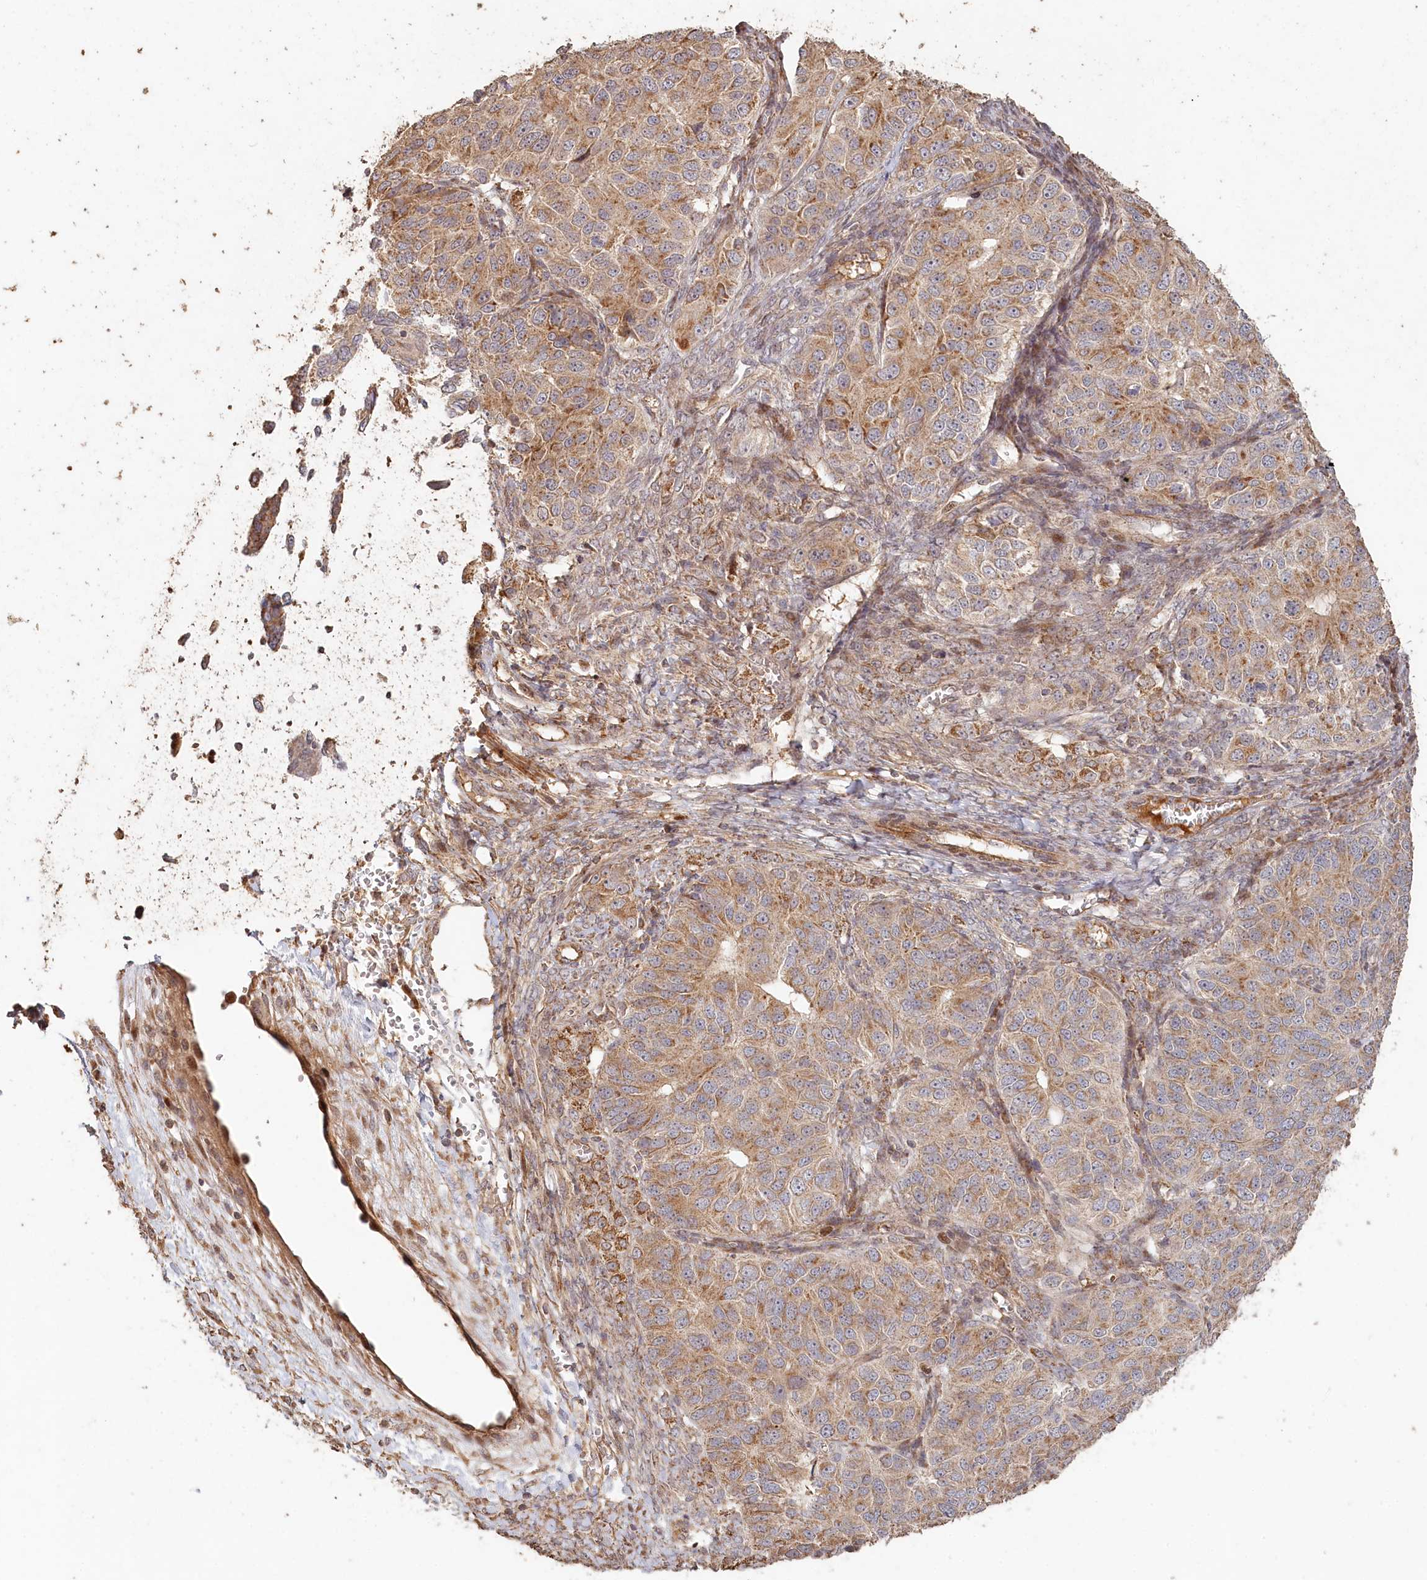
{"staining": {"intensity": "moderate", "quantity": ">75%", "location": "cytoplasmic/membranous"}, "tissue": "ovarian cancer", "cell_type": "Tumor cells", "image_type": "cancer", "snomed": [{"axis": "morphology", "description": "Carcinoma, endometroid"}, {"axis": "topography", "description": "Ovary"}], "caption": "A micrograph showing moderate cytoplasmic/membranous staining in about >75% of tumor cells in endometroid carcinoma (ovarian), as visualized by brown immunohistochemical staining.", "gene": "HAL", "patient": {"sex": "female", "age": 51}}